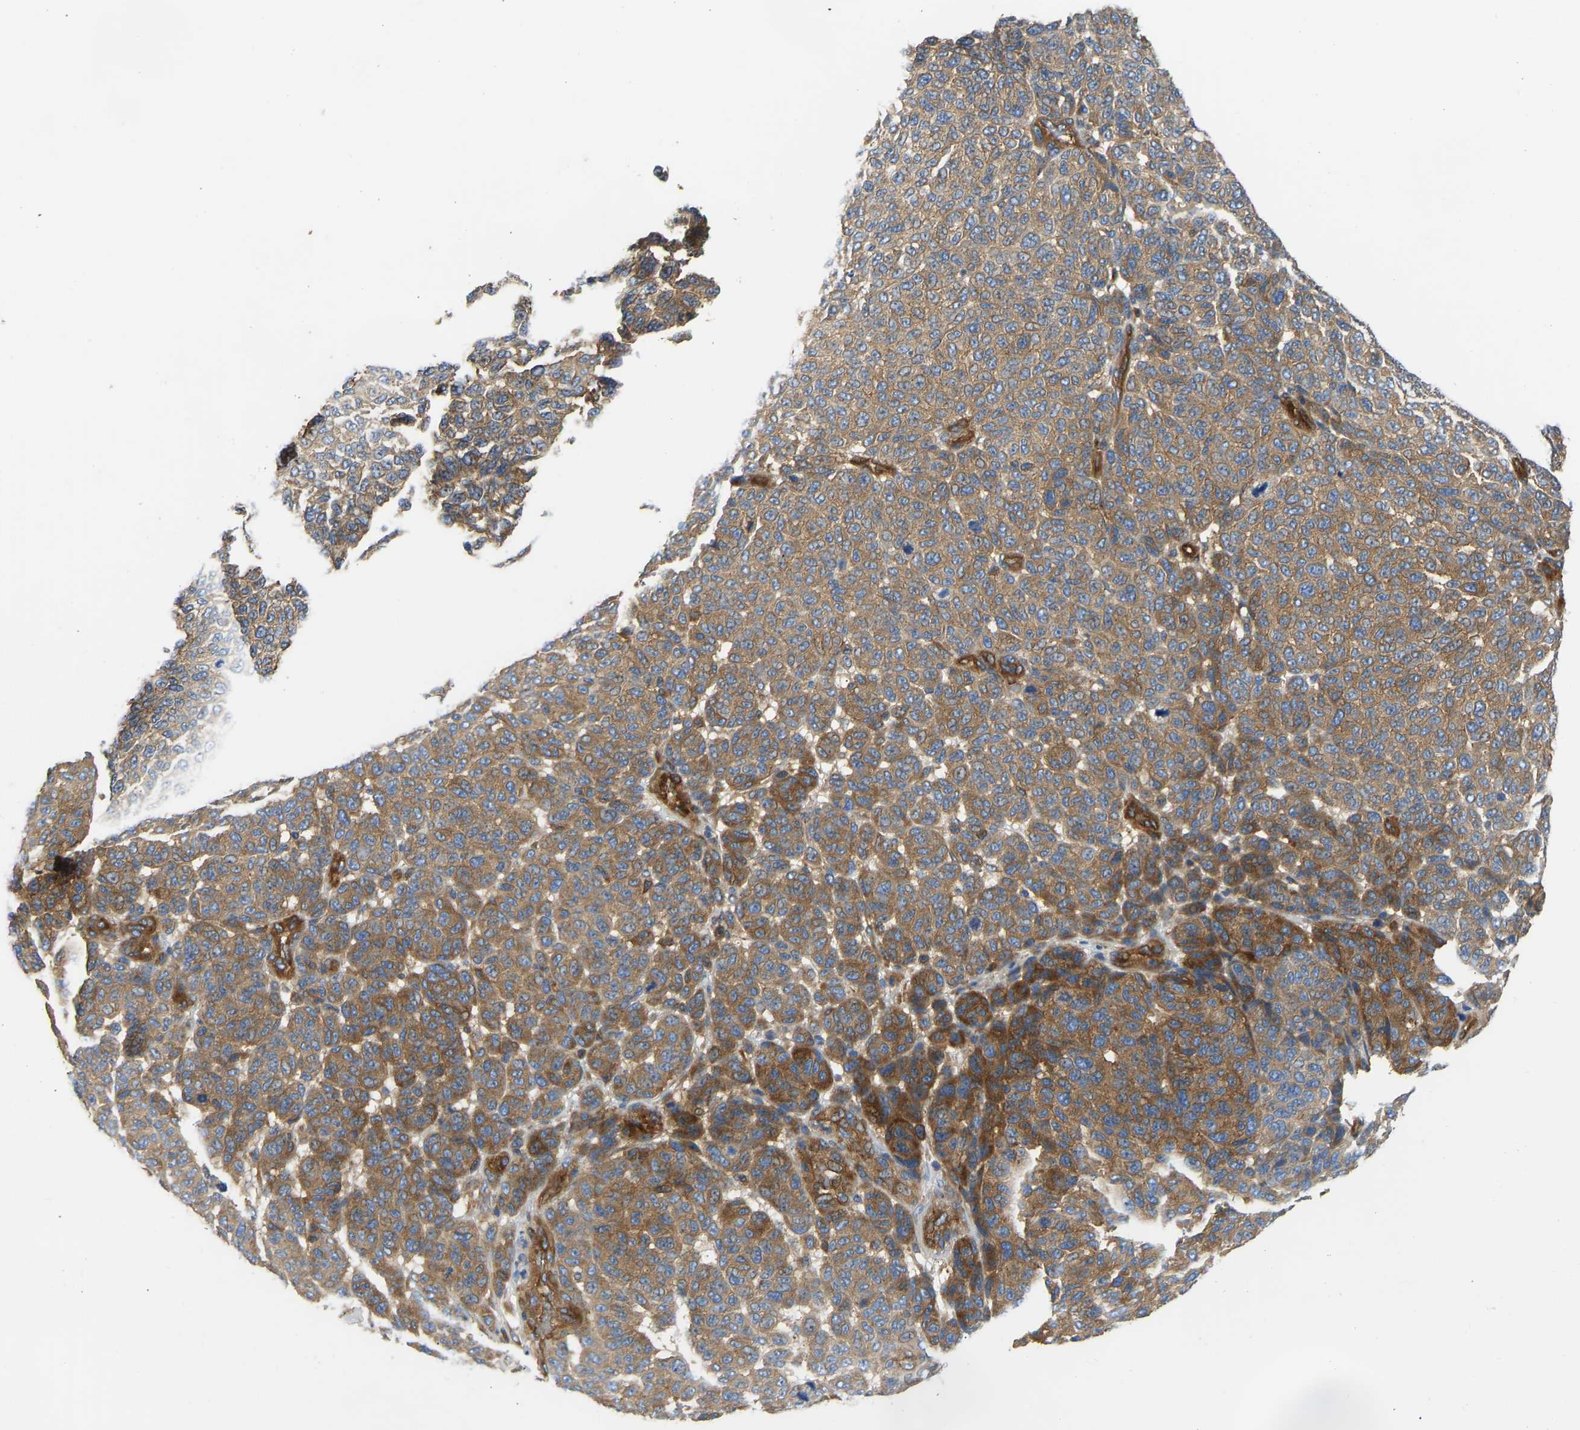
{"staining": {"intensity": "moderate", "quantity": ">75%", "location": "cytoplasmic/membranous"}, "tissue": "melanoma", "cell_type": "Tumor cells", "image_type": "cancer", "snomed": [{"axis": "morphology", "description": "Malignant melanoma, NOS"}, {"axis": "topography", "description": "Skin"}], "caption": "A brown stain labels moderate cytoplasmic/membranous expression of a protein in human melanoma tumor cells.", "gene": "MYO1C", "patient": {"sex": "male", "age": 59}}